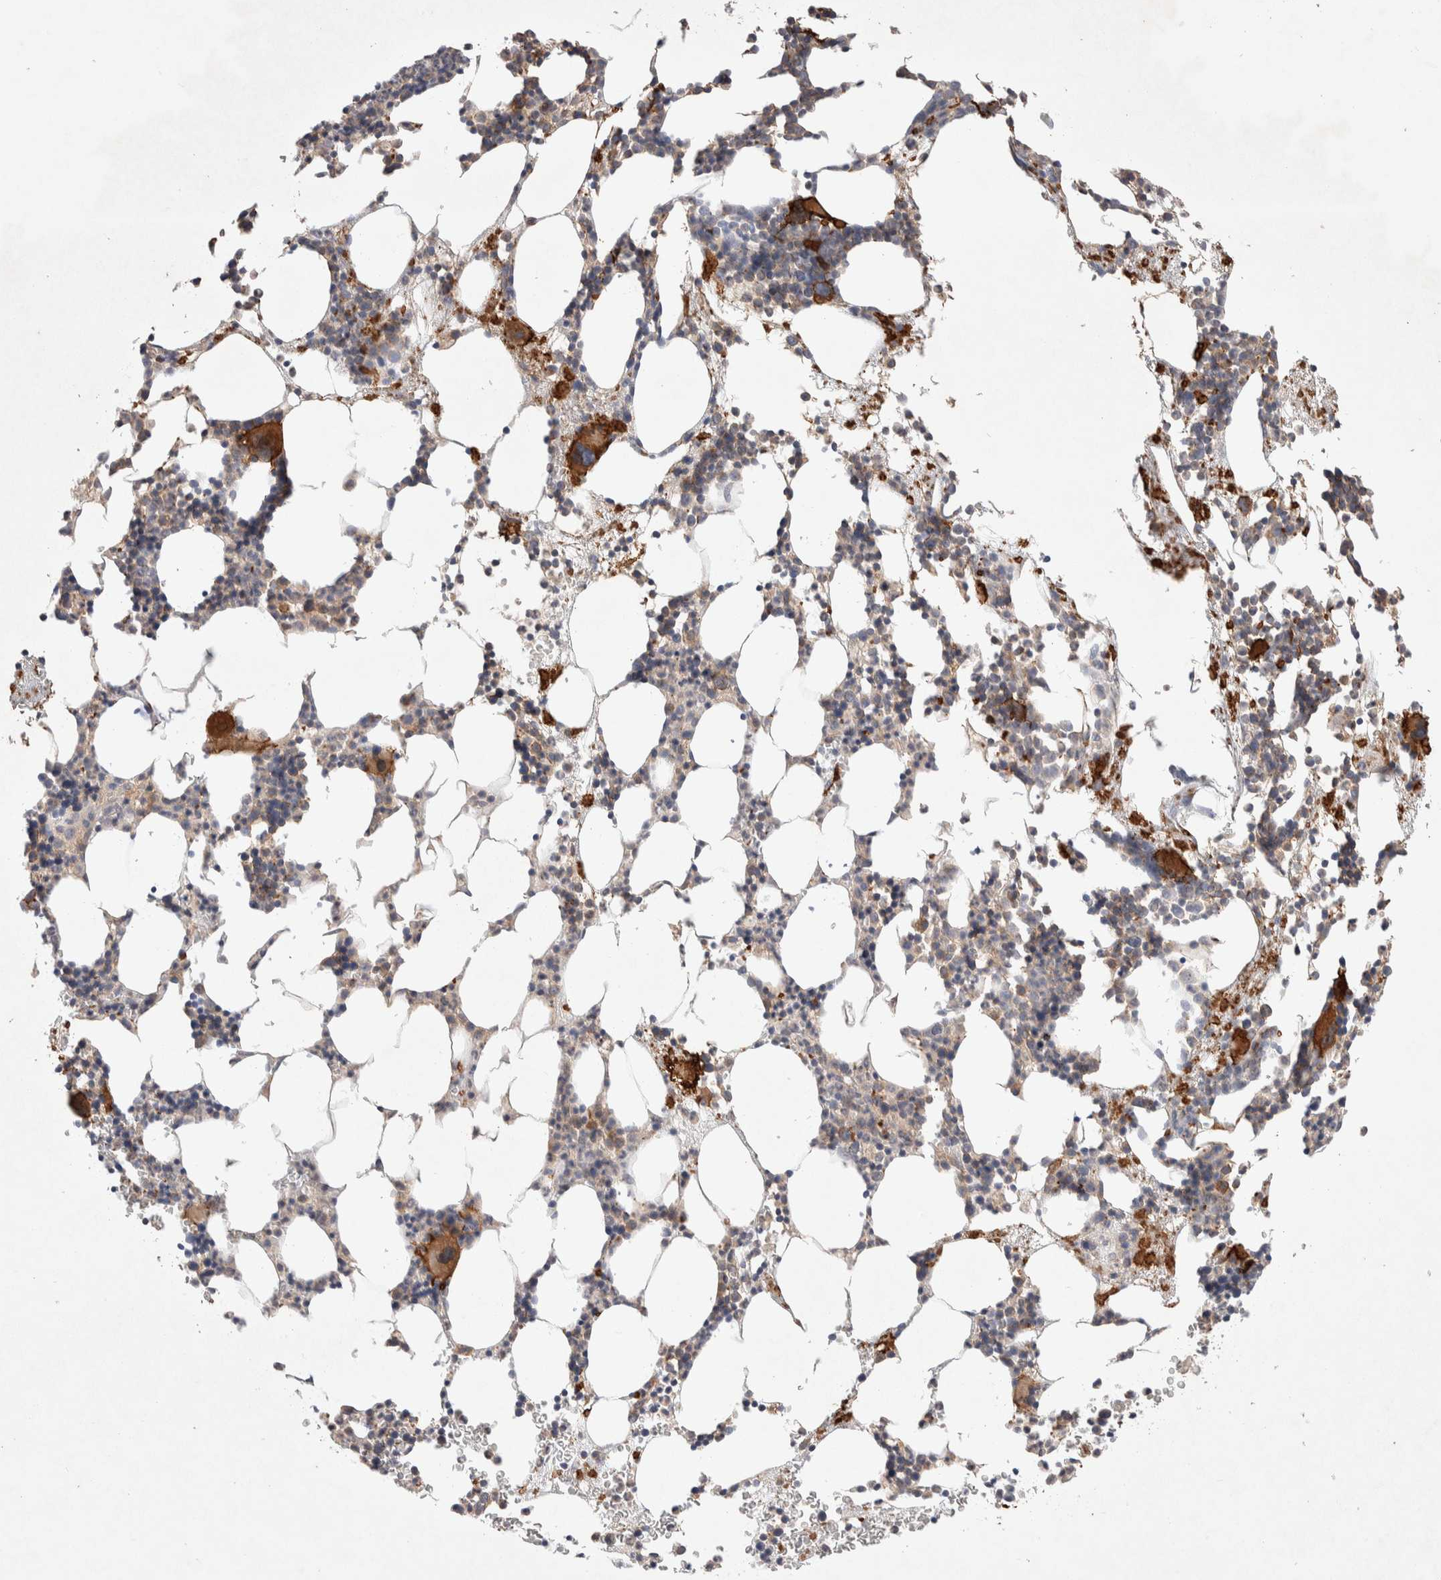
{"staining": {"intensity": "strong", "quantity": "25%-75%", "location": "cytoplasmic/membranous"}, "tissue": "bone marrow", "cell_type": "Hematopoietic cells", "image_type": "normal", "snomed": [{"axis": "morphology", "description": "Normal tissue, NOS"}, {"axis": "morphology", "description": "Inflammation, NOS"}, {"axis": "topography", "description": "Bone marrow"}], "caption": "Bone marrow stained with immunohistochemistry exhibits strong cytoplasmic/membranous expression in approximately 25%-75% of hematopoietic cells.", "gene": "DEPTOR", "patient": {"sex": "female", "age": 67}}